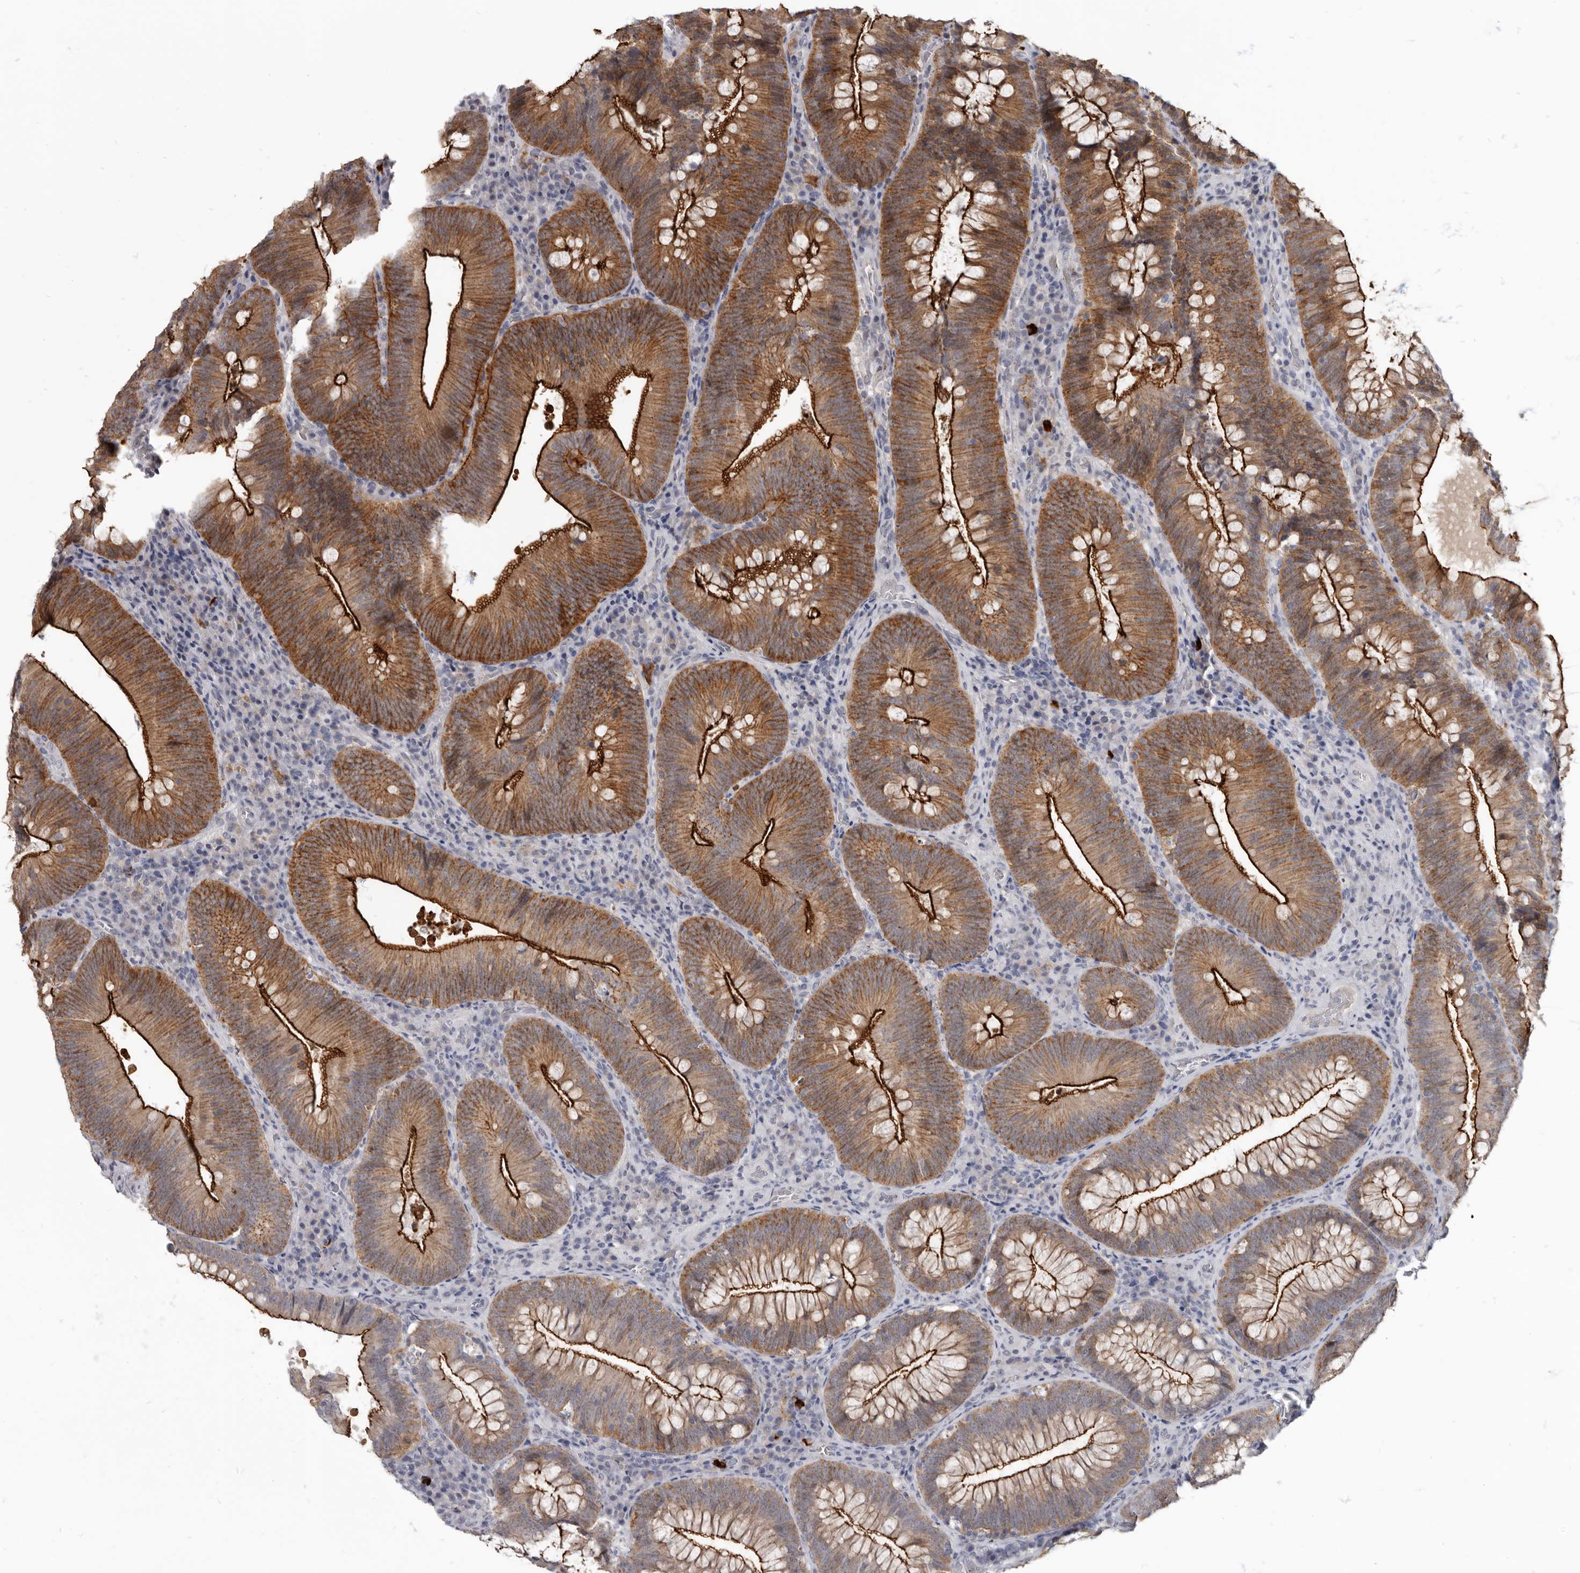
{"staining": {"intensity": "strong", "quantity": ">75%", "location": "cytoplasmic/membranous"}, "tissue": "colorectal cancer", "cell_type": "Tumor cells", "image_type": "cancer", "snomed": [{"axis": "morphology", "description": "Normal tissue, NOS"}, {"axis": "topography", "description": "Colon"}], "caption": "Immunohistochemistry (IHC) histopathology image of colorectal cancer stained for a protein (brown), which displays high levels of strong cytoplasmic/membranous expression in about >75% of tumor cells.", "gene": "CGN", "patient": {"sex": "female", "age": 82}}